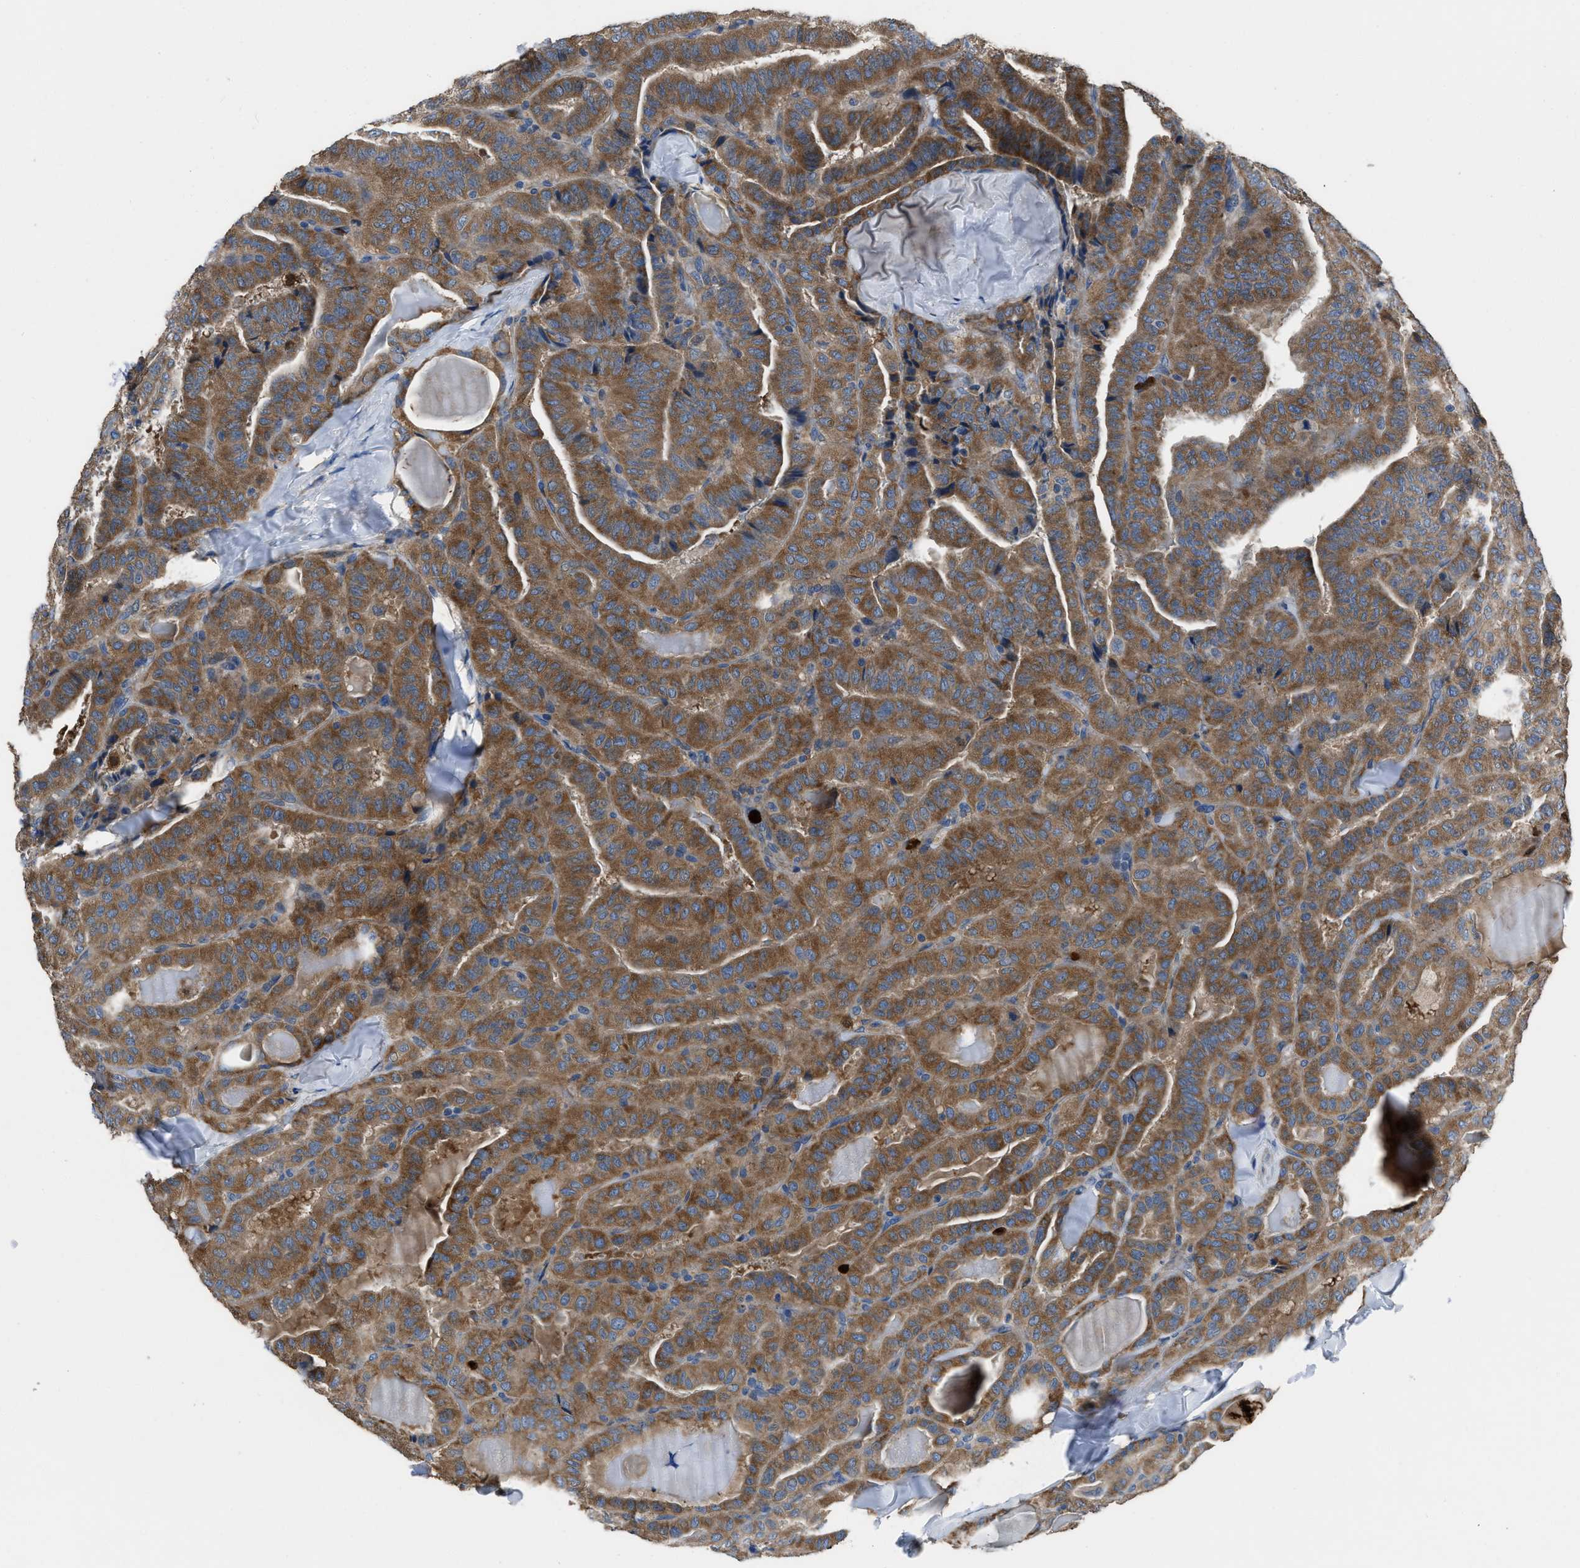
{"staining": {"intensity": "strong", "quantity": ">75%", "location": "cytoplasmic/membranous"}, "tissue": "thyroid cancer", "cell_type": "Tumor cells", "image_type": "cancer", "snomed": [{"axis": "morphology", "description": "Papillary adenocarcinoma, NOS"}, {"axis": "topography", "description": "Thyroid gland"}], "caption": "Immunohistochemical staining of thyroid cancer exhibits high levels of strong cytoplasmic/membranous expression in approximately >75% of tumor cells.", "gene": "ANGPT1", "patient": {"sex": "male", "age": 77}}